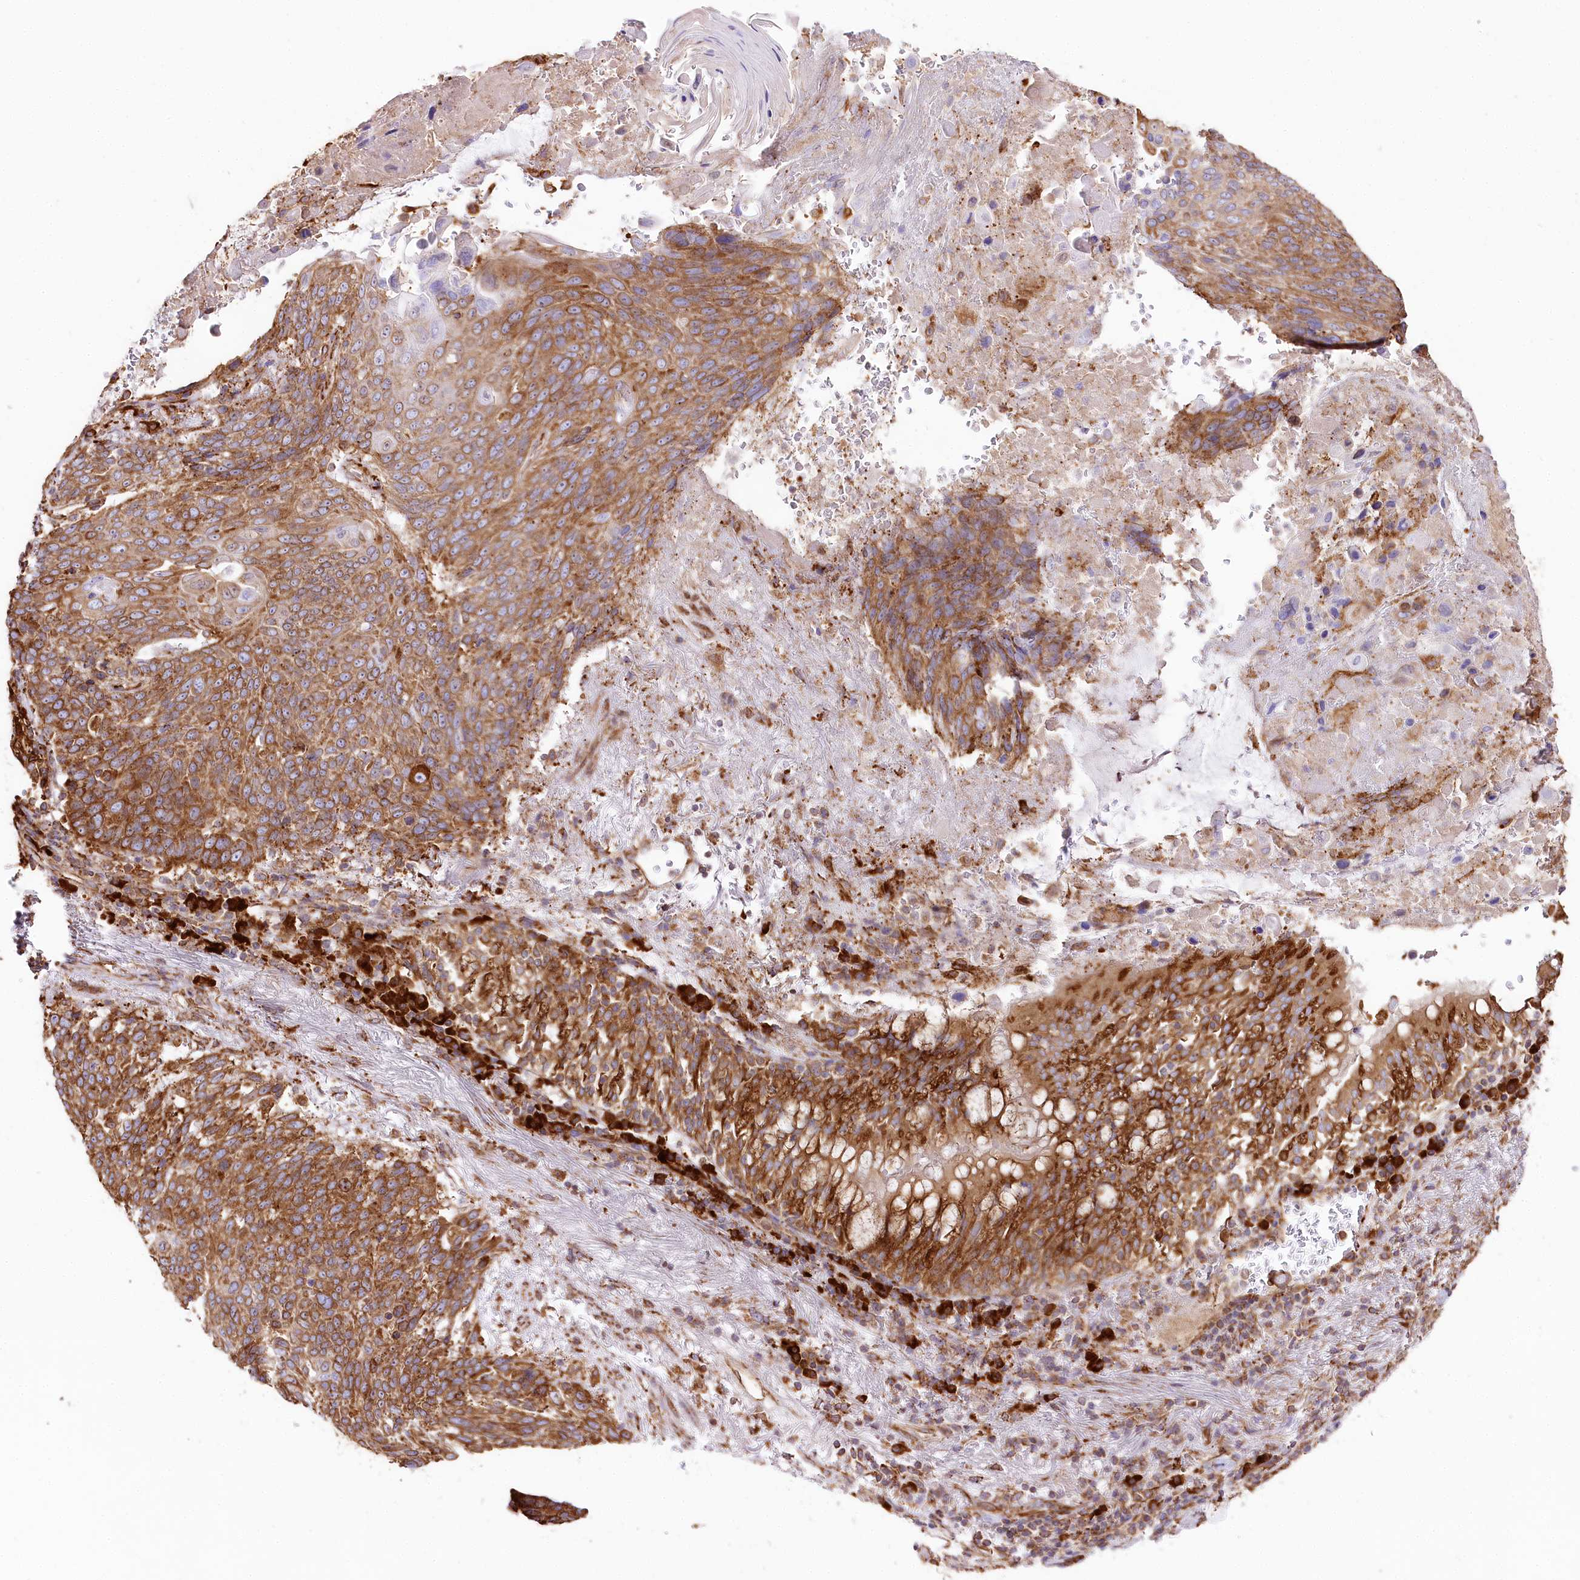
{"staining": {"intensity": "moderate", "quantity": ">75%", "location": "cytoplasmic/membranous"}, "tissue": "lung cancer", "cell_type": "Tumor cells", "image_type": "cancer", "snomed": [{"axis": "morphology", "description": "Squamous cell carcinoma, NOS"}, {"axis": "topography", "description": "Lung"}], "caption": "A high-resolution image shows immunohistochemistry (IHC) staining of lung squamous cell carcinoma, which exhibits moderate cytoplasmic/membranous positivity in about >75% of tumor cells.", "gene": "CNPY2", "patient": {"sex": "male", "age": 66}}